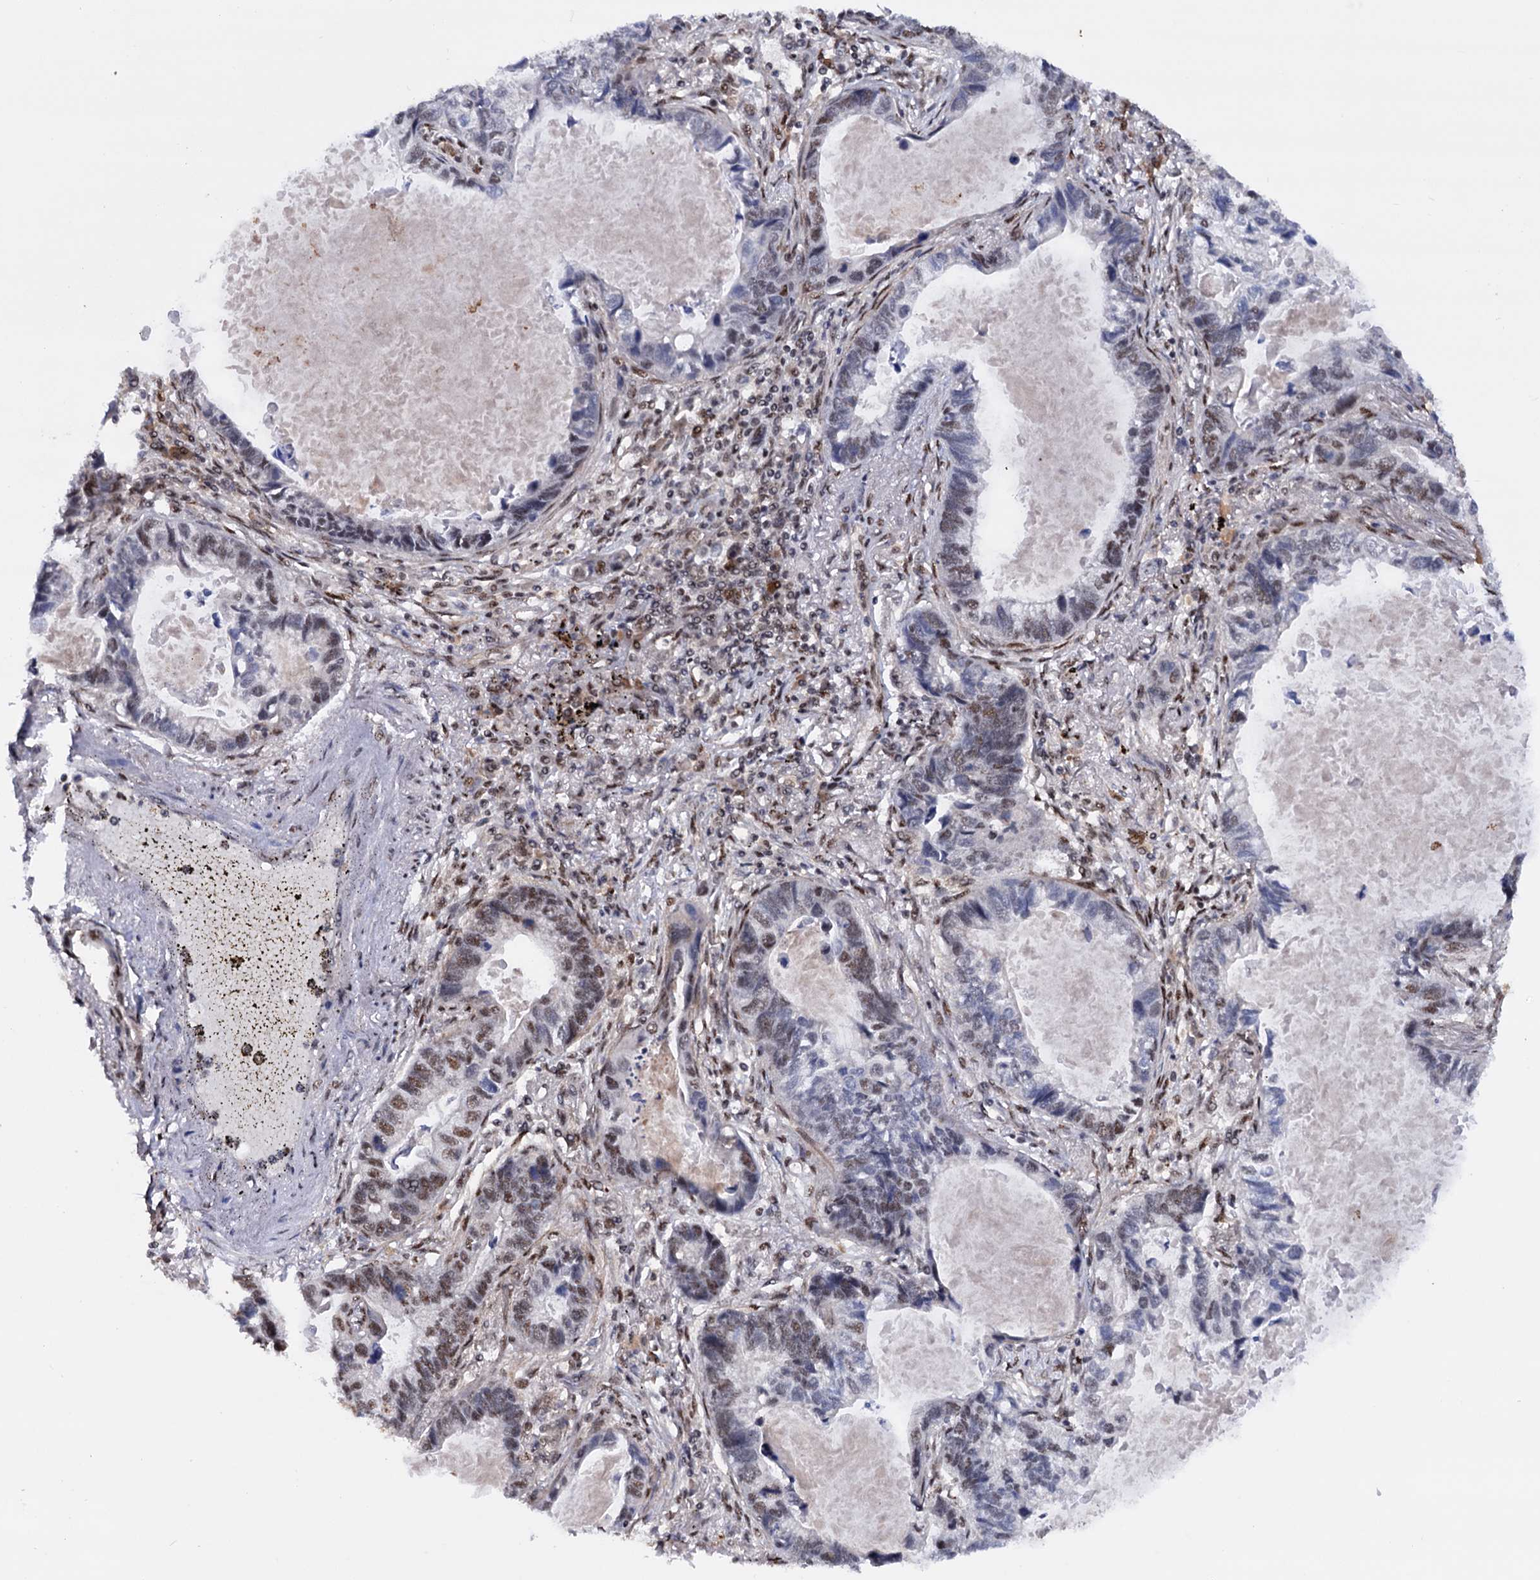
{"staining": {"intensity": "moderate", "quantity": "25%-75%", "location": "nuclear"}, "tissue": "lung cancer", "cell_type": "Tumor cells", "image_type": "cancer", "snomed": [{"axis": "morphology", "description": "Adenocarcinoma, NOS"}, {"axis": "topography", "description": "Lung"}], "caption": "A high-resolution photomicrograph shows immunohistochemistry (IHC) staining of lung adenocarcinoma, which exhibits moderate nuclear expression in about 25%-75% of tumor cells. (Brightfield microscopy of DAB IHC at high magnification).", "gene": "TBC1D12", "patient": {"sex": "male", "age": 67}}